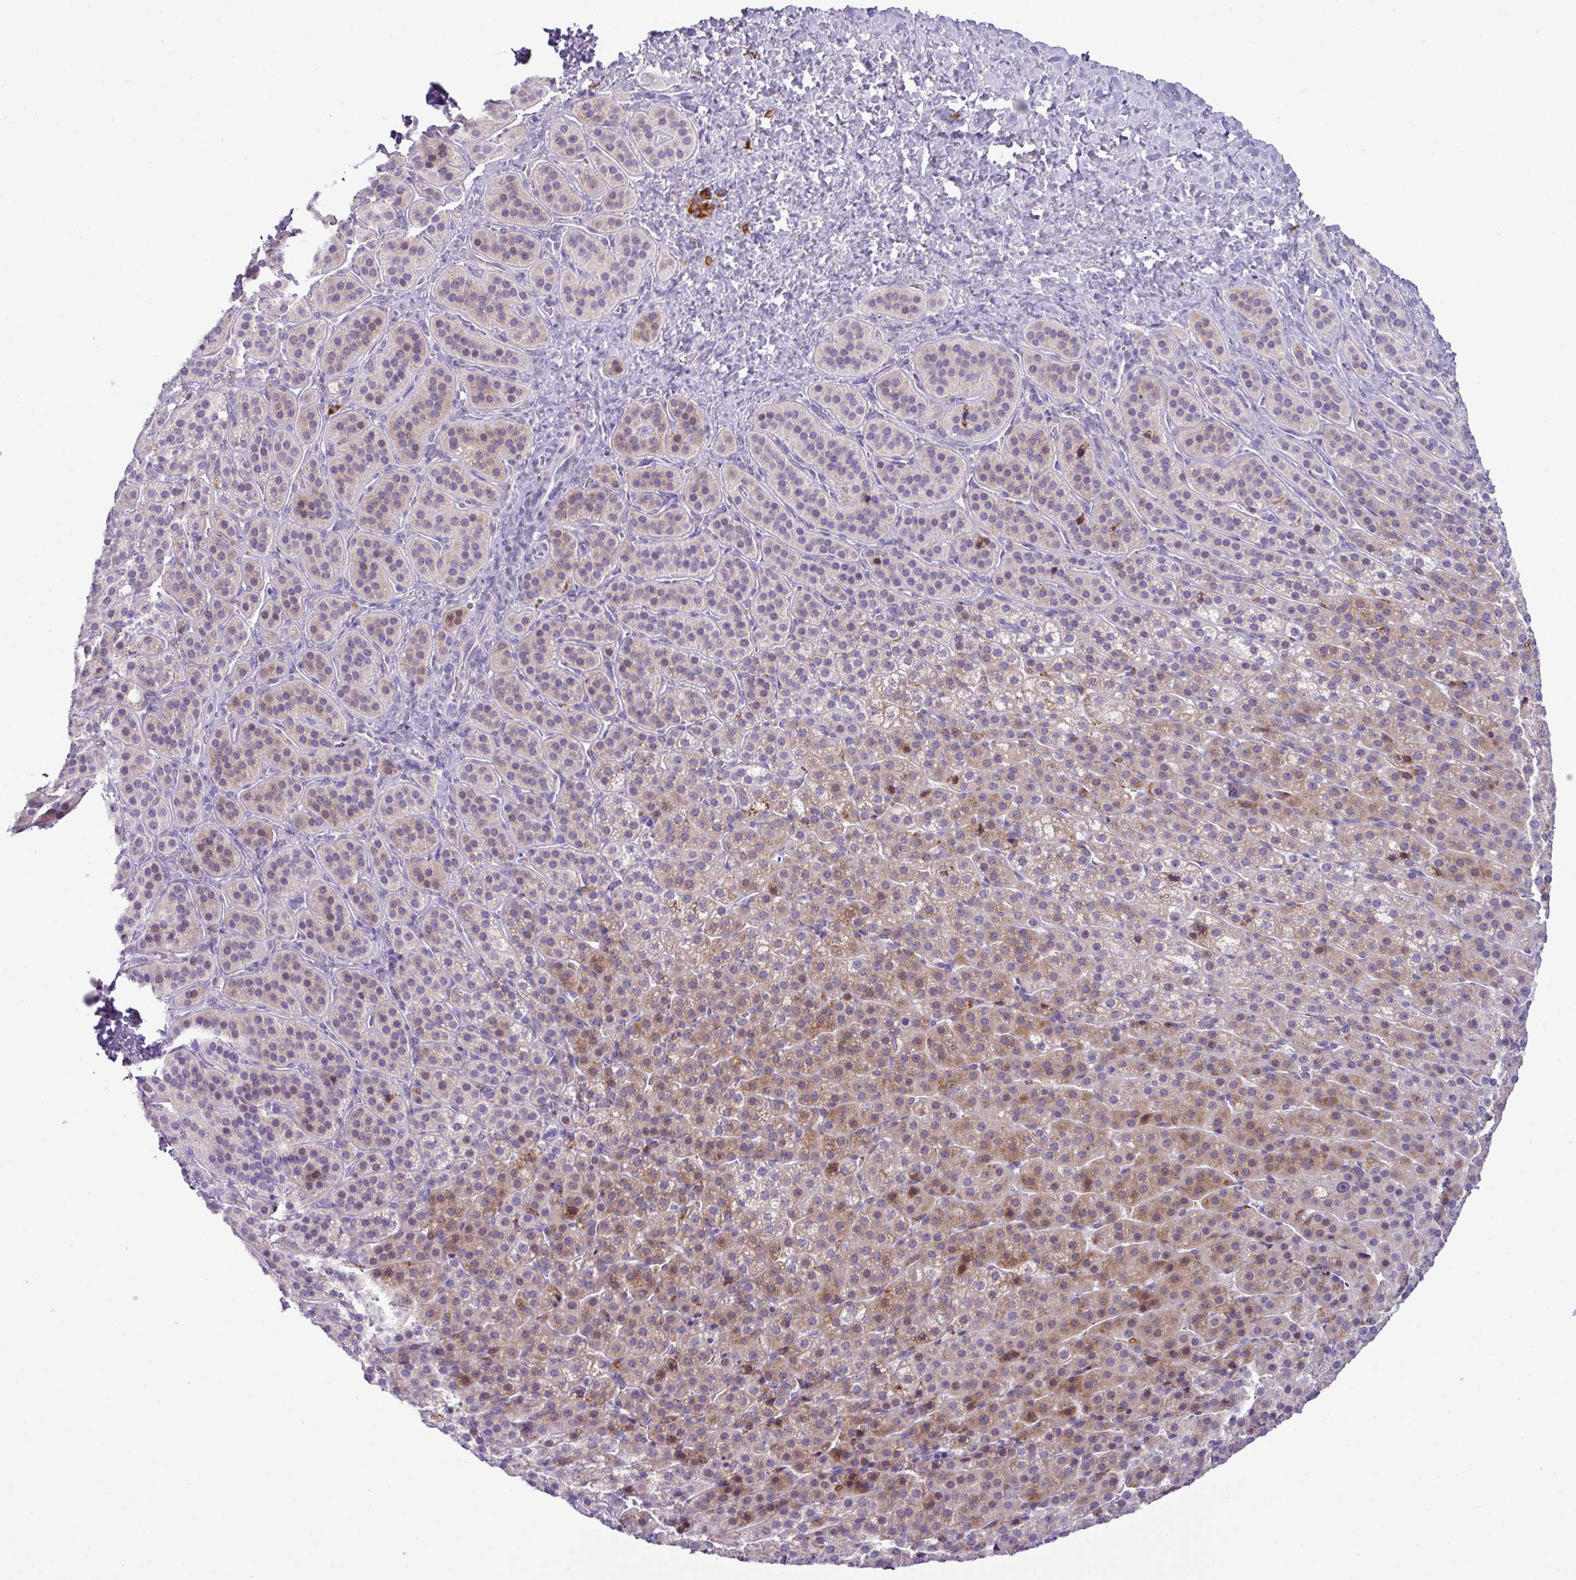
{"staining": {"intensity": "moderate", "quantity": "25%-75%", "location": "cytoplasmic/membranous"}, "tissue": "adrenal gland", "cell_type": "Glandular cells", "image_type": "normal", "snomed": [{"axis": "morphology", "description": "Normal tissue, NOS"}, {"axis": "topography", "description": "Adrenal gland"}], "caption": "A medium amount of moderate cytoplasmic/membranous positivity is present in about 25%-75% of glandular cells in benign adrenal gland.", "gene": "RGS21", "patient": {"sex": "female", "age": 41}}